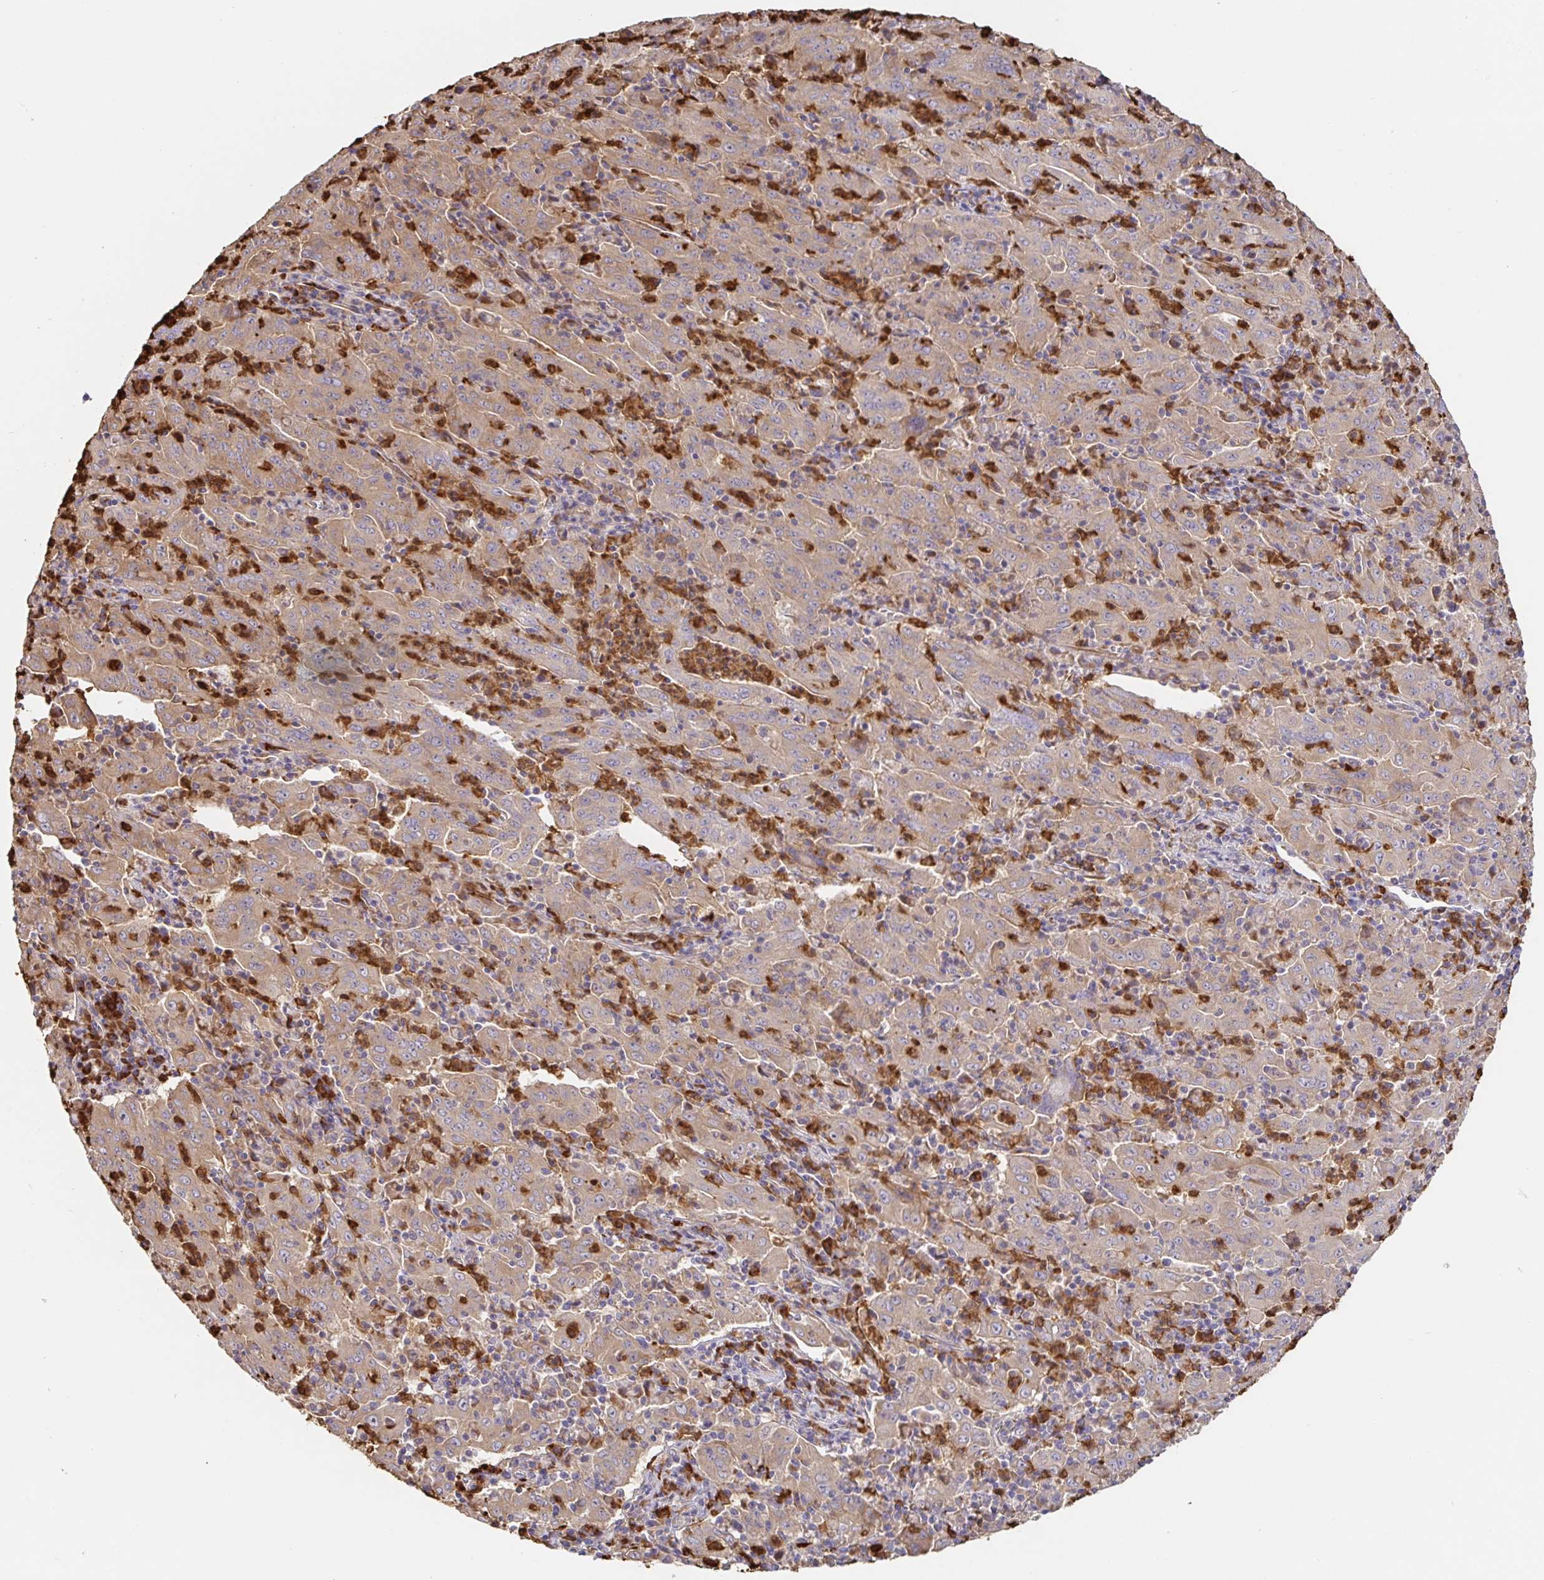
{"staining": {"intensity": "weak", "quantity": ">75%", "location": "cytoplasmic/membranous"}, "tissue": "pancreatic cancer", "cell_type": "Tumor cells", "image_type": "cancer", "snomed": [{"axis": "morphology", "description": "Adenocarcinoma, NOS"}, {"axis": "topography", "description": "Pancreas"}], "caption": "DAB immunohistochemical staining of human pancreatic cancer (adenocarcinoma) shows weak cytoplasmic/membranous protein positivity in approximately >75% of tumor cells.", "gene": "PDPK1", "patient": {"sex": "male", "age": 63}}